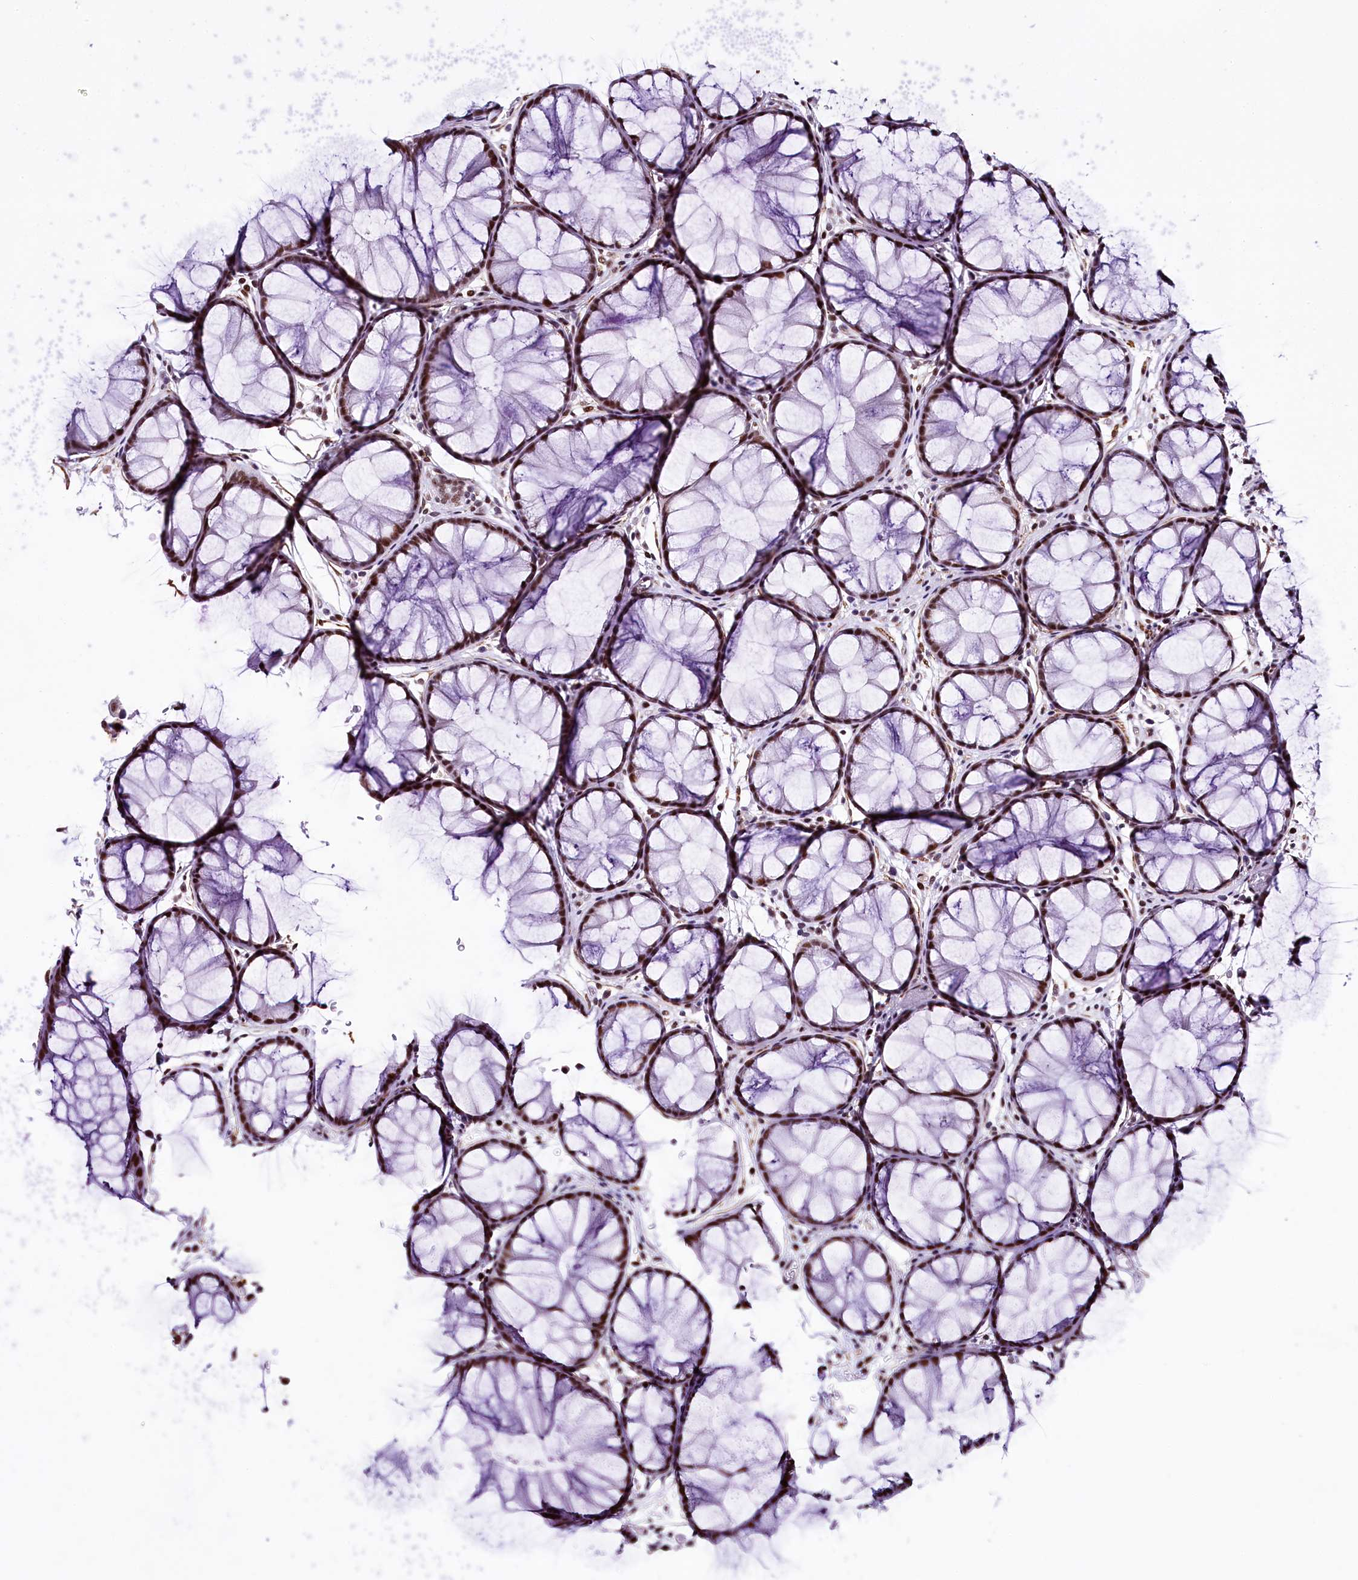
{"staining": {"intensity": "negative", "quantity": "none", "location": "none"}, "tissue": "colon", "cell_type": "Endothelial cells", "image_type": "normal", "snomed": [{"axis": "morphology", "description": "Normal tissue, NOS"}, {"axis": "topography", "description": "Colon"}], "caption": "The image displays no significant positivity in endothelial cells of colon. (Brightfield microscopy of DAB (3,3'-diaminobenzidine) immunohistochemistry at high magnification).", "gene": "SAMD10", "patient": {"sex": "female", "age": 82}}